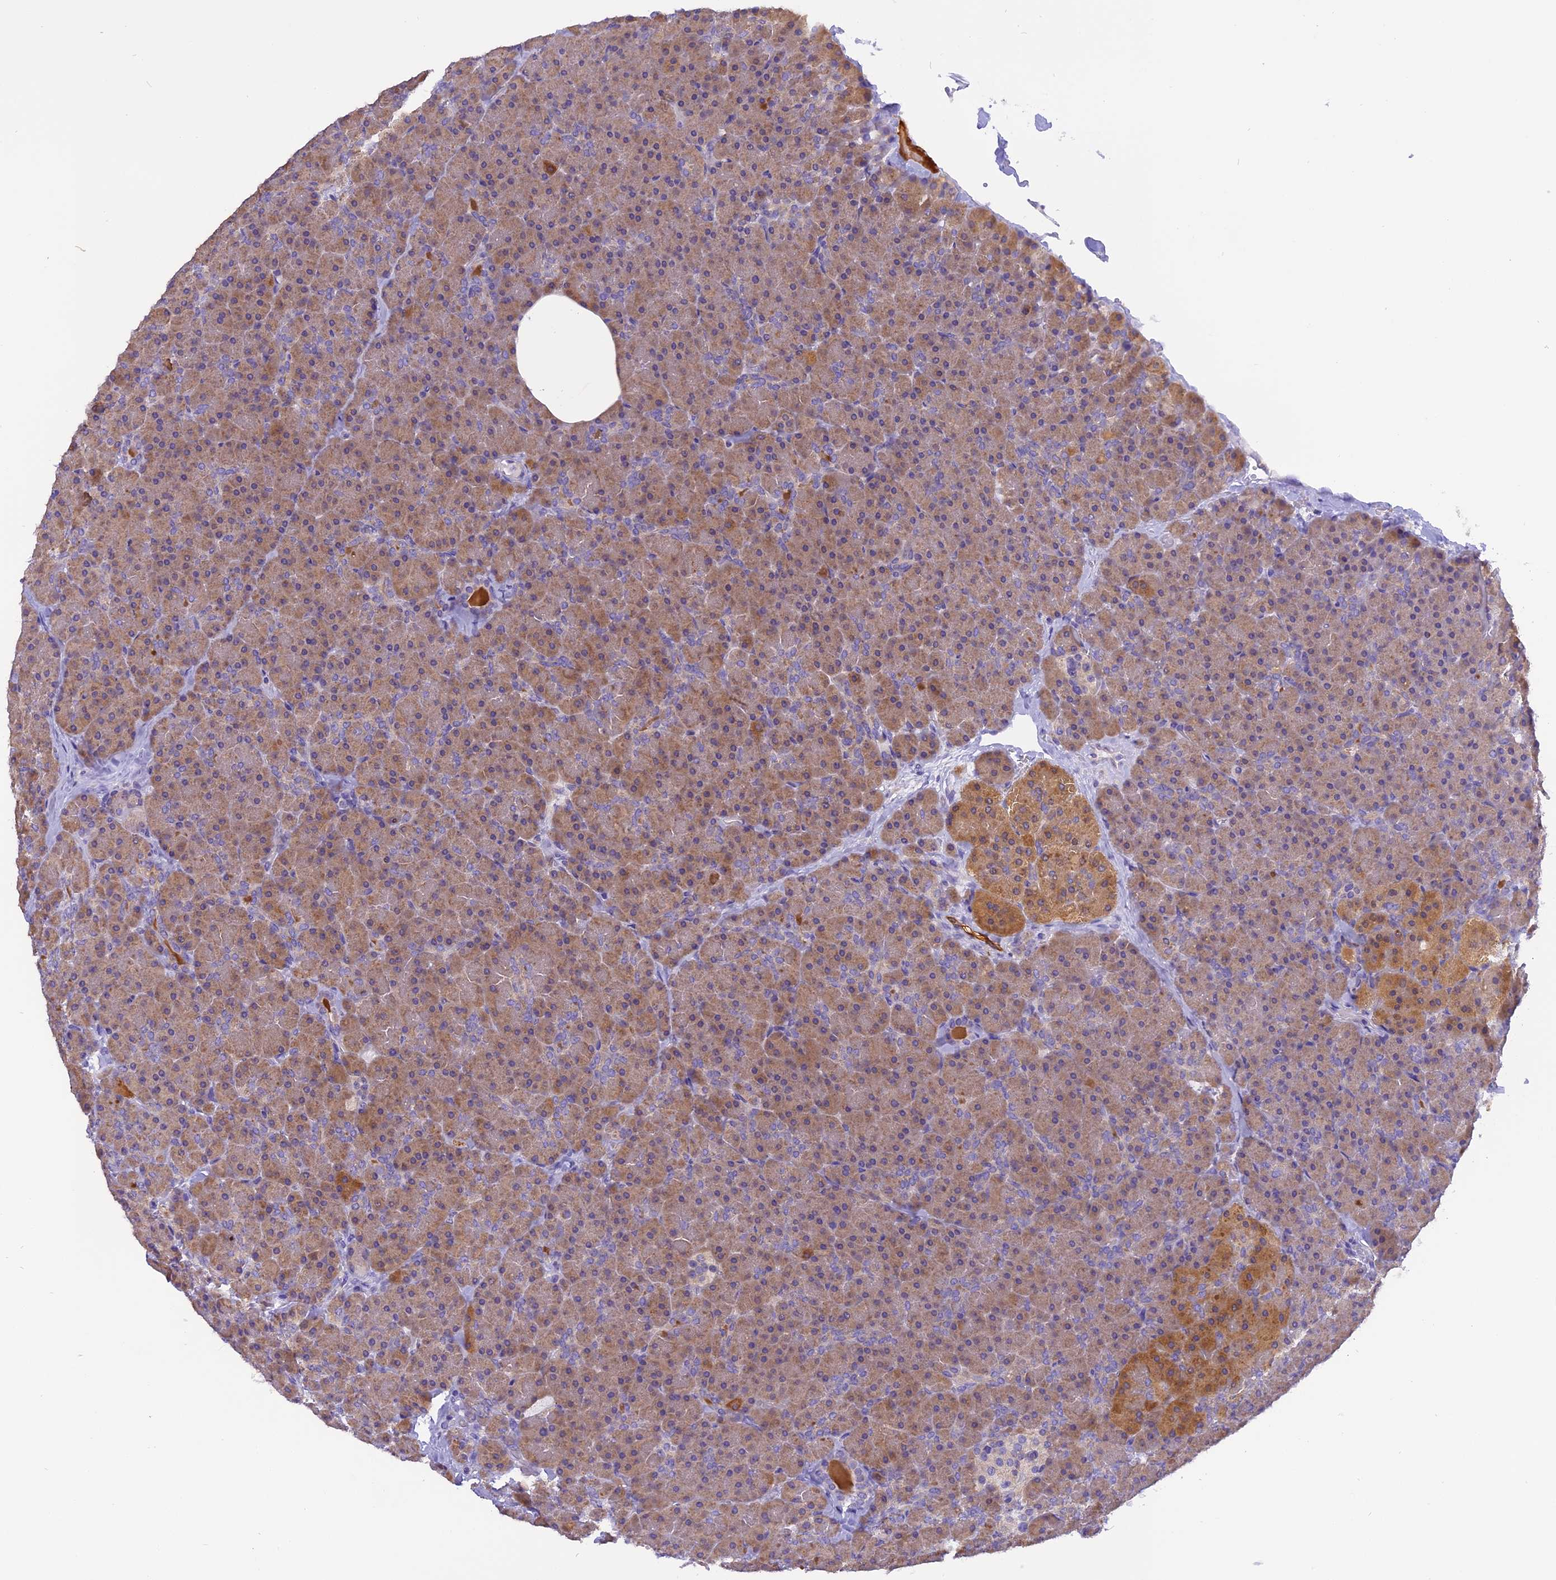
{"staining": {"intensity": "moderate", "quantity": ">75%", "location": "cytoplasmic/membranous"}, "tissue": "pancreas", "cell_type": "Exocrine glandular cells", "image_type": "normal", "snomed": [{"axis": "morphology", "description": "Normal tissue, NOS"}, {"axis": "topography", "description": "Pancreas"}], "caption": "Immunohistochemical staining of normal pancreas reveals >75% levels of moderate cytoplasmic/membranous protein staining in about >75% of exocrine glandular cells.", "gene": "TRIM3", "patient": {"sex": "male", "age": 36}}